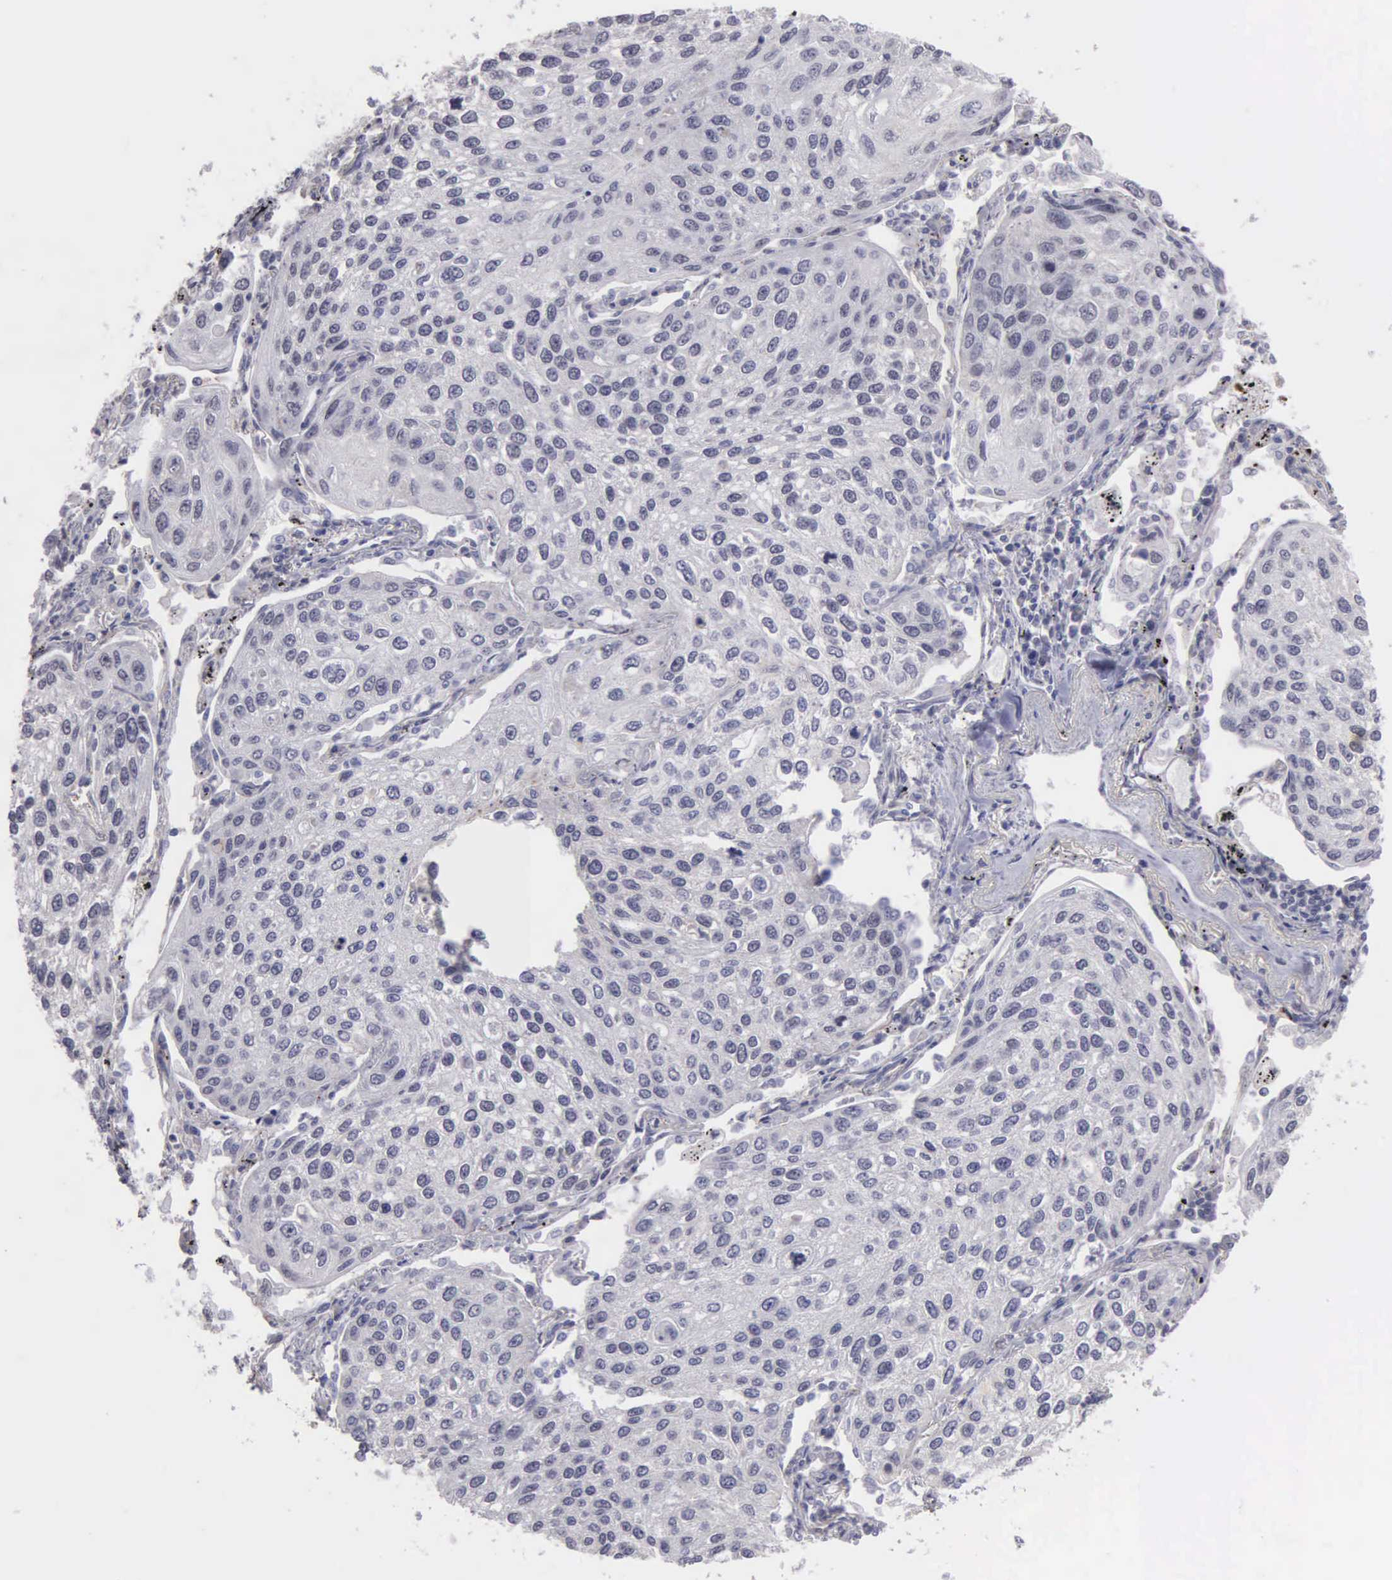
{"staining": {"intensity": "negative", "quantity": "none", "location": "none"}, "tissue": "lung cancer", "cell_type": "Tumor cells", "image_type": "cancer", "snomed": [{"axis": "morphology", "description": "Squamous cell carcinoma, NOS"}, {"axis": "topography", "description": "Lung"}], "caption": "A micrograph of lung cancer stained for a protein reveals no brown staining in tumor cells.", "gene": "BRD1", "patient": {"sex": "male", "age": 75}}